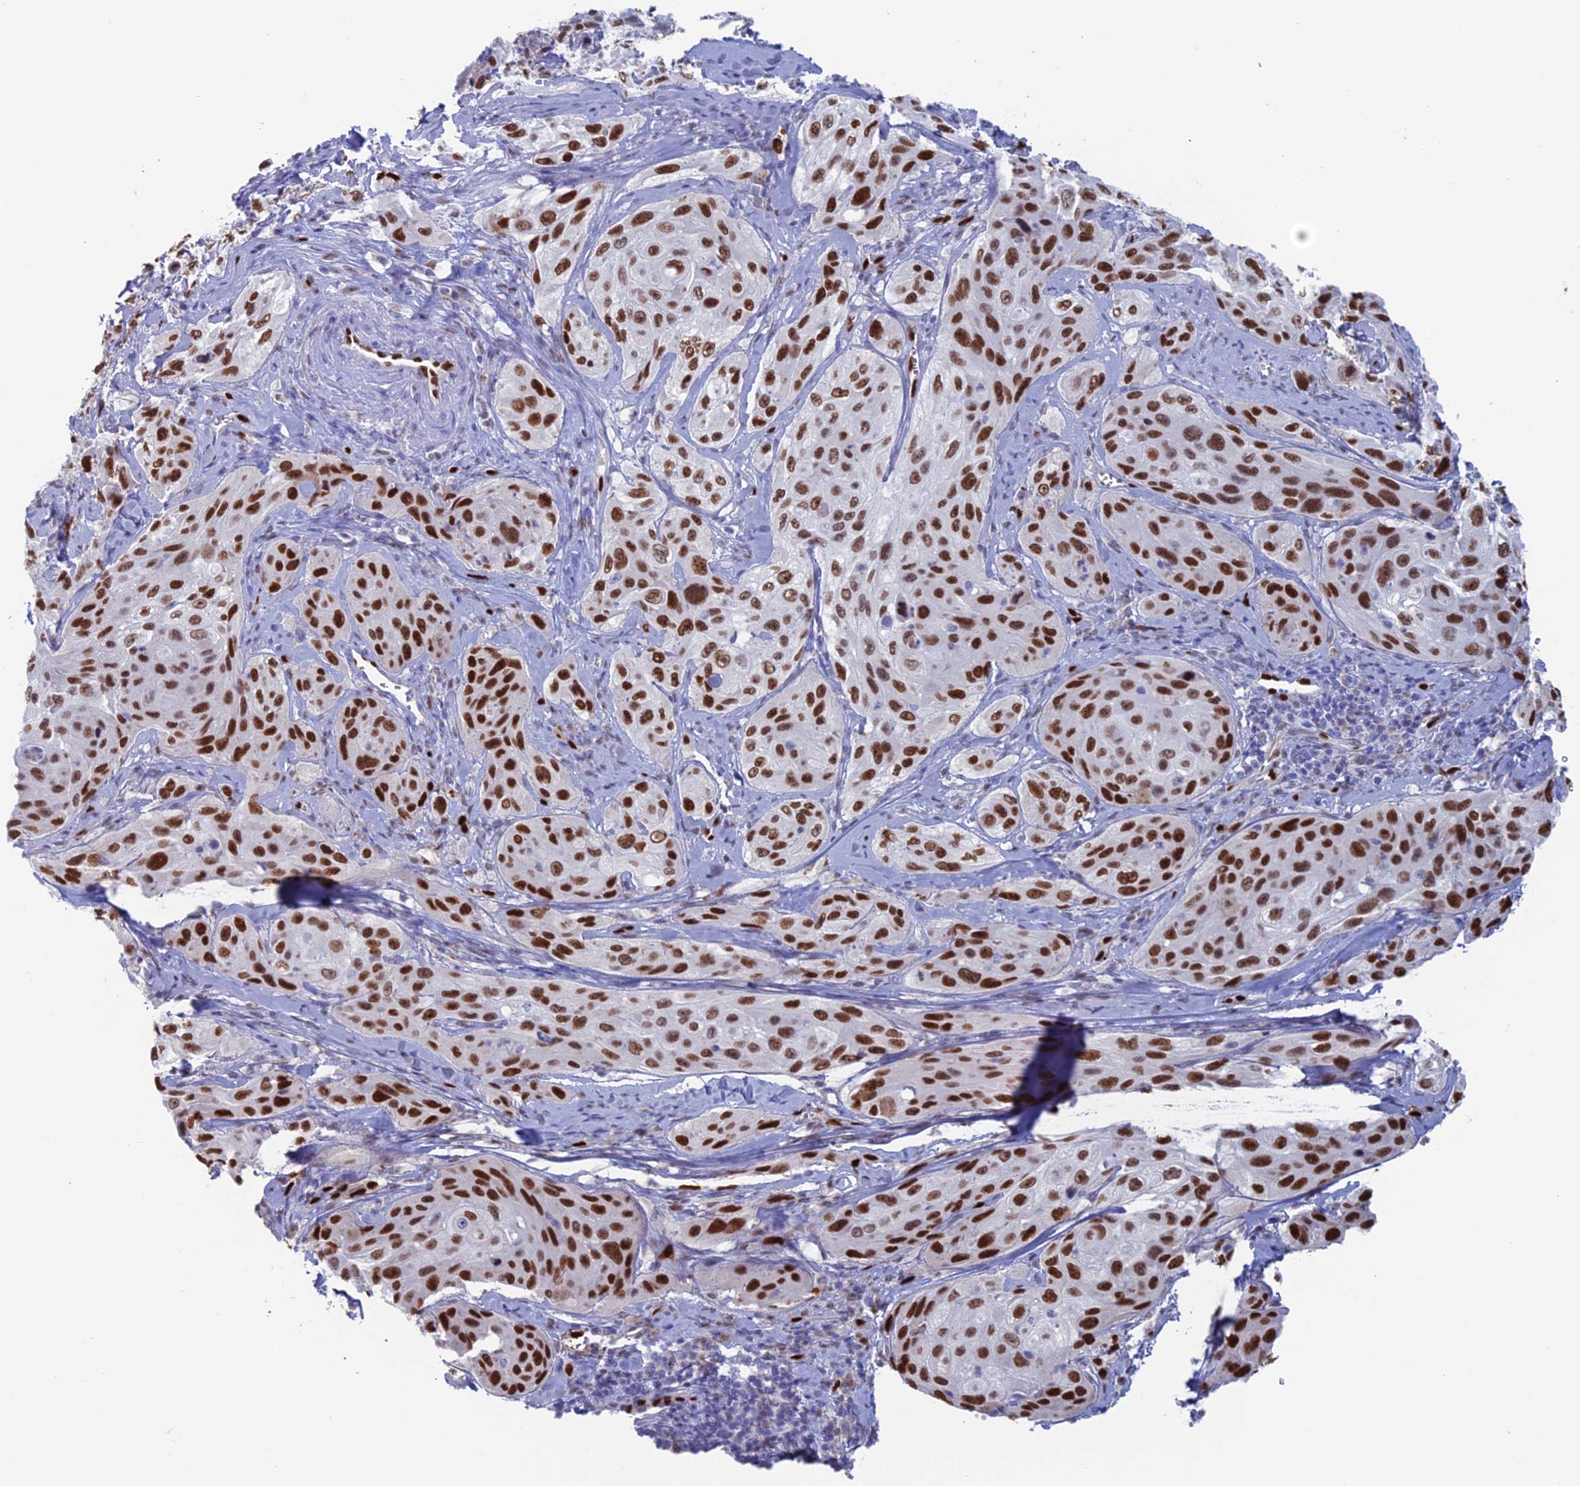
{"staining": {"intensity": "strong", "quantity": ">75%", "location": "nuclear"}, "tissue": "cervical cancer", "cell_type": "Tumor cells", "image_type": "cancer", "snomed": [{"axis": "morphology", "description": "Squamous cell carcinoma, NOS"}, {"axis": "topography", "description": "Cervix"}], "caption": "Cervical cancer (squamous cell carcinoma) stained with a brown dye demonstrates strong nuclear positive expression in approximately >75% of tumor cells.", "gene": "NOL4L", "patient": {"sex": "female", "age": 42}}